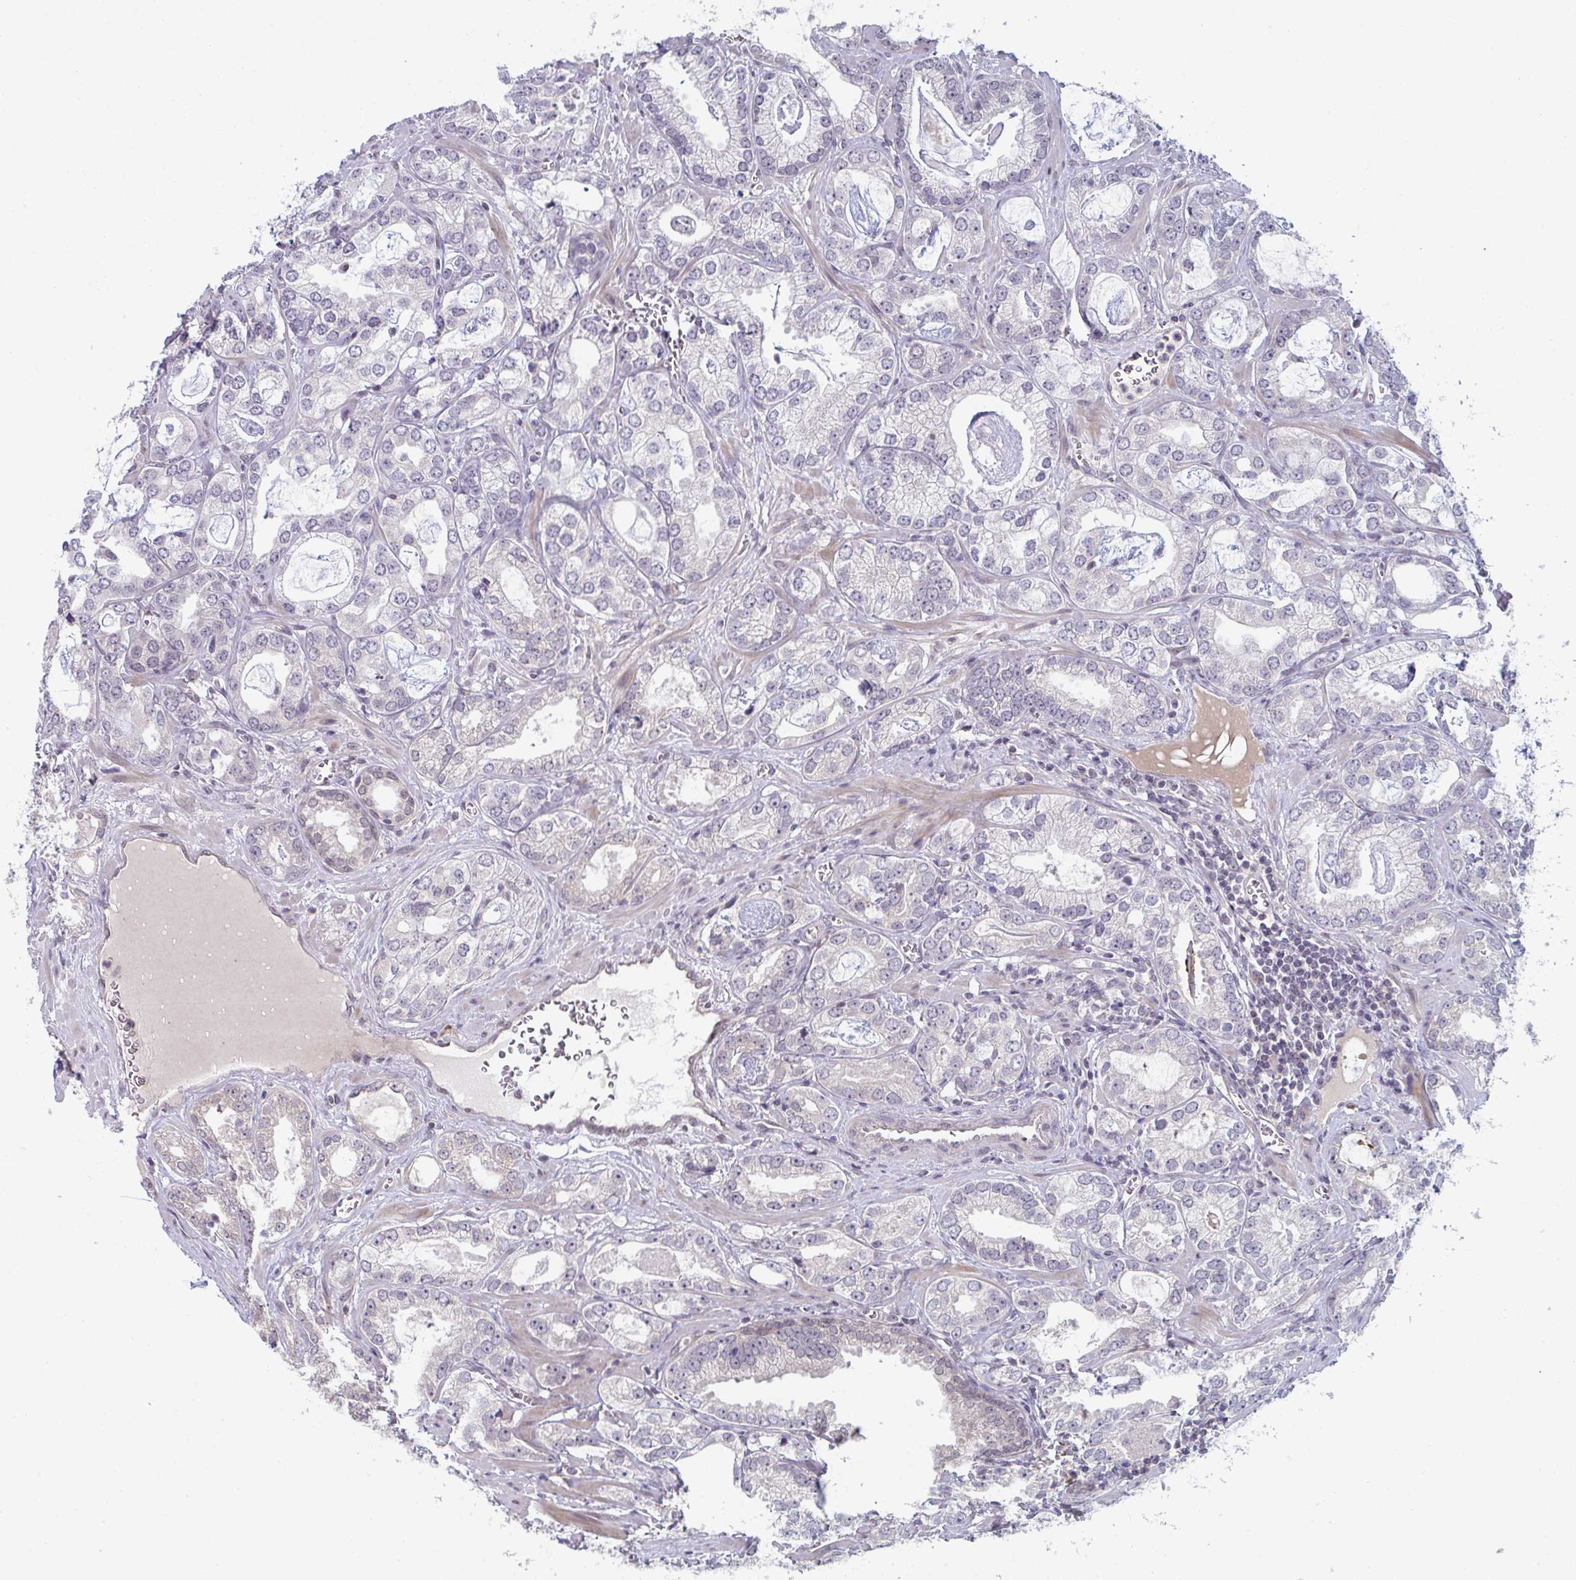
{"staining": {"intensity": "weak", "quantity": "<25%", "location": "cytoplasmic/membranous"}, "tissue": "prostate cancer", "cell_type": "Tumor cells", "image_type": "cancer", "snomed": [{"axis": "morphology", "description": "Adenocarcinoma, Medium grade"}, {"axis": "topography", "description": "Prostate"}], "caption": "There is no significant staining in tumor cells of prostate cancer (adenocarcinoma (medium-grade)). (Brightfield microscopy of DAB immunohistochemistry at high magnification).", "gene": "ZNF214", "patient": {"sex": "male", "age": 57}}